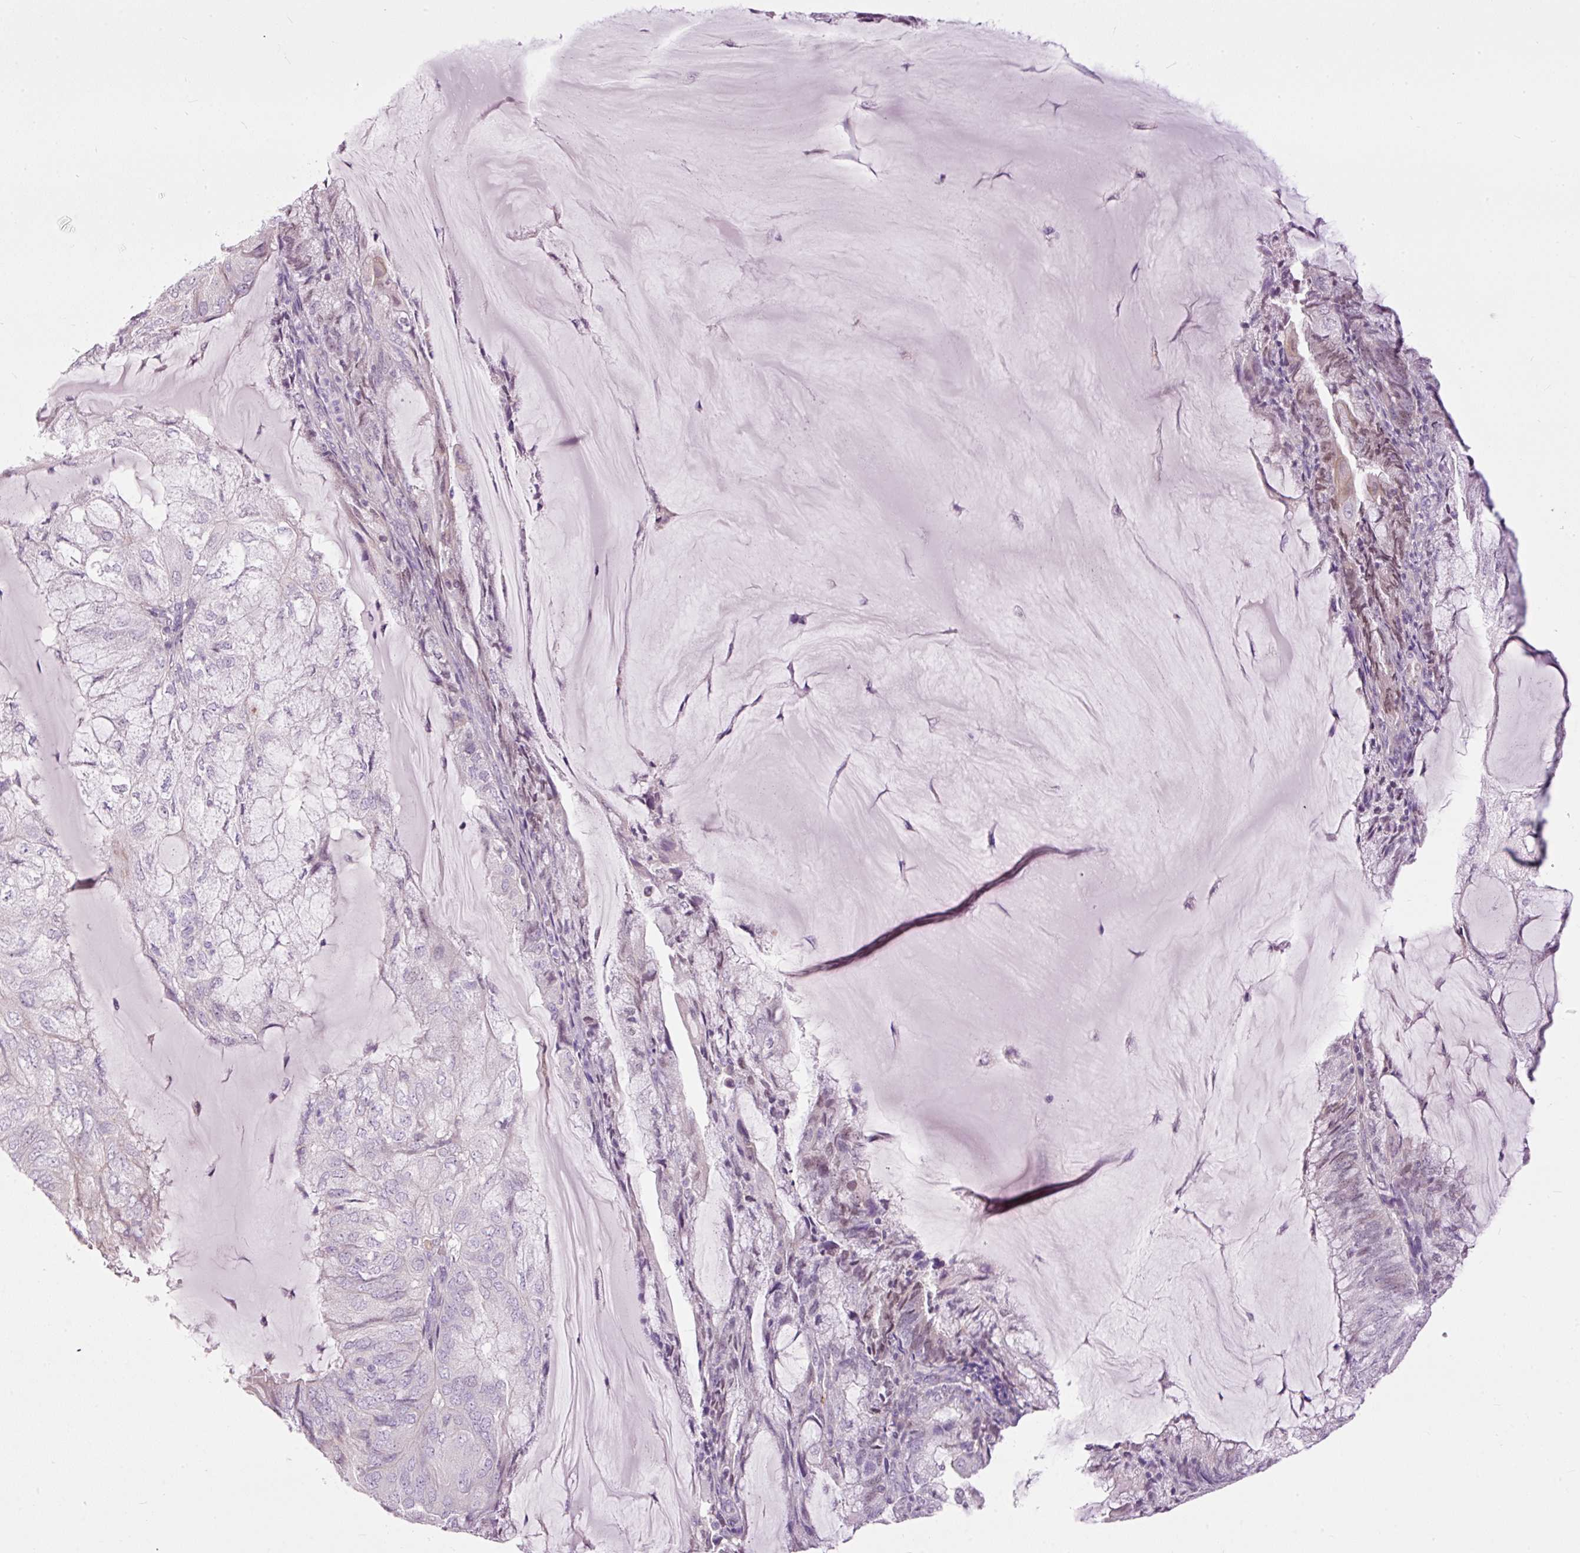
{"staining": {"intensity": "negative", "quantity": "none", "location": "none"}, "tissue": "endometrial cancer", "cell_type": "Tumor cells", "image_type": "cancer", "snomed": [{"axis": "morphology", "description": "Adenocarcinoma, NOS"}, {"axis": "topography", "description": "Endometrium"}], "caption": "An image of human endometrial adenocarcinoma is negative for staining in tumor cells.", "gene": "FCRL4", "patient": {"sex": "female", "age": 81}}